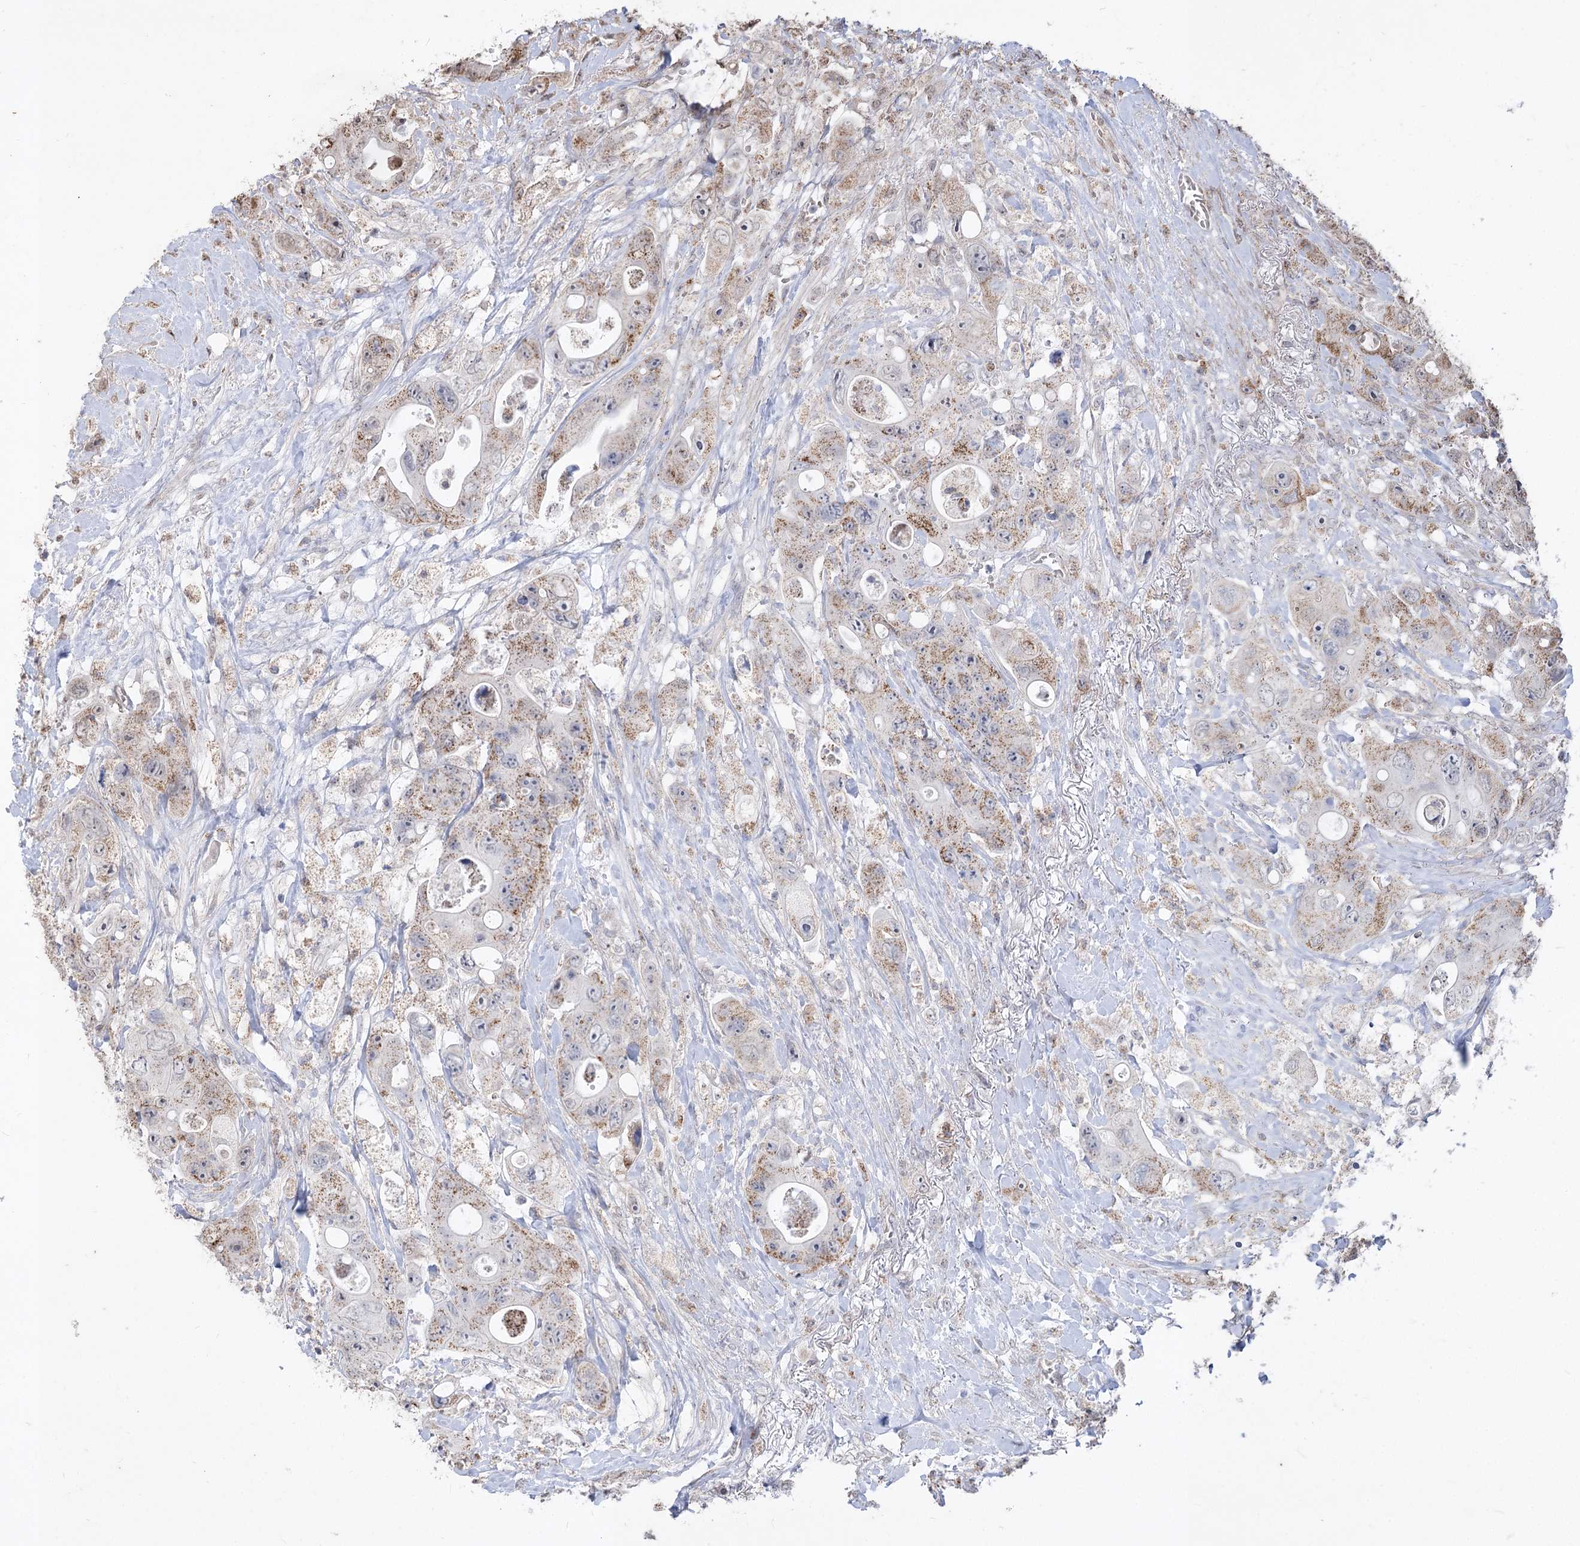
{"staining": {"intensity": "moderate", "quantity": ">75%", "location": "cytoplasmic/membranous"}, "tissue": "colorectal cancer", "cell_type": "Tumor cells", "image_type": "cancer", "snomed": [{"axis": "morphology", "description": "Adenocarcinoma, NOS"}, {"axis": "topography", "description": "Colon"}], "caption": "Colorectal cancer (adenocarcinoma) was stained to show a protein in brown. There is medium levels of moderate cytoplasmic/membranous positivity in approximately >75% of tumor cells.", "gene": "ZSCAN23", "patient": {"sex": "female", "age": 46}}